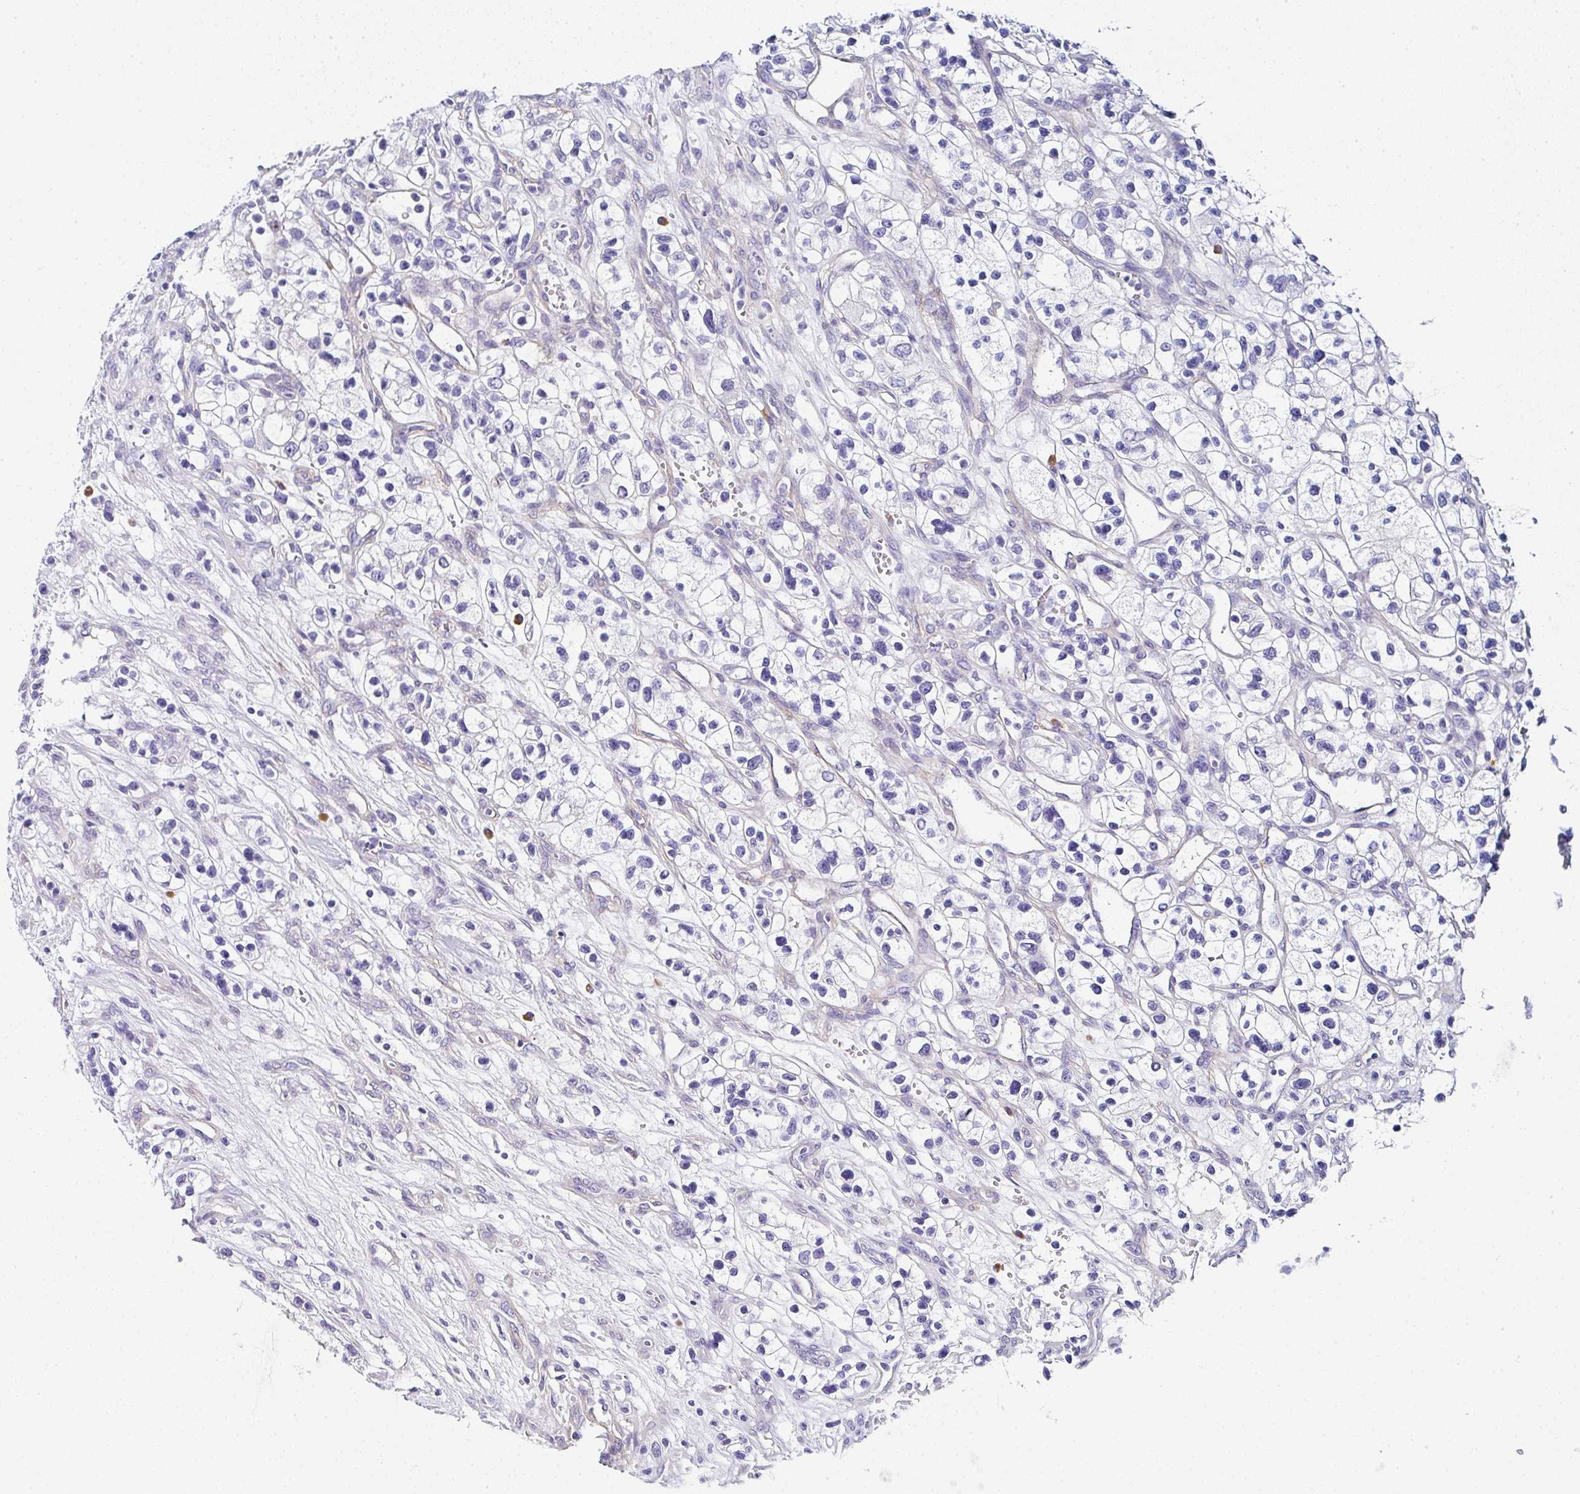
{"staining": {"intensity": "negative", "quantity": "none", "location": "none"}, "tissue": "renal cancer", "cell_type": "Tumor cells", "image_type": "cancer", "snomed": [{"axis": "morphology", "description": "Adenocarcinoma, NOS"}, {"axis": "topography", "description": "Kidney"}], "caption": "A photomicrograph of human renal adenocarcinoma is negative for staining in tumor cells.", "gene": "PPFIA4", "patient": {"sex": "female", "age": 57}}